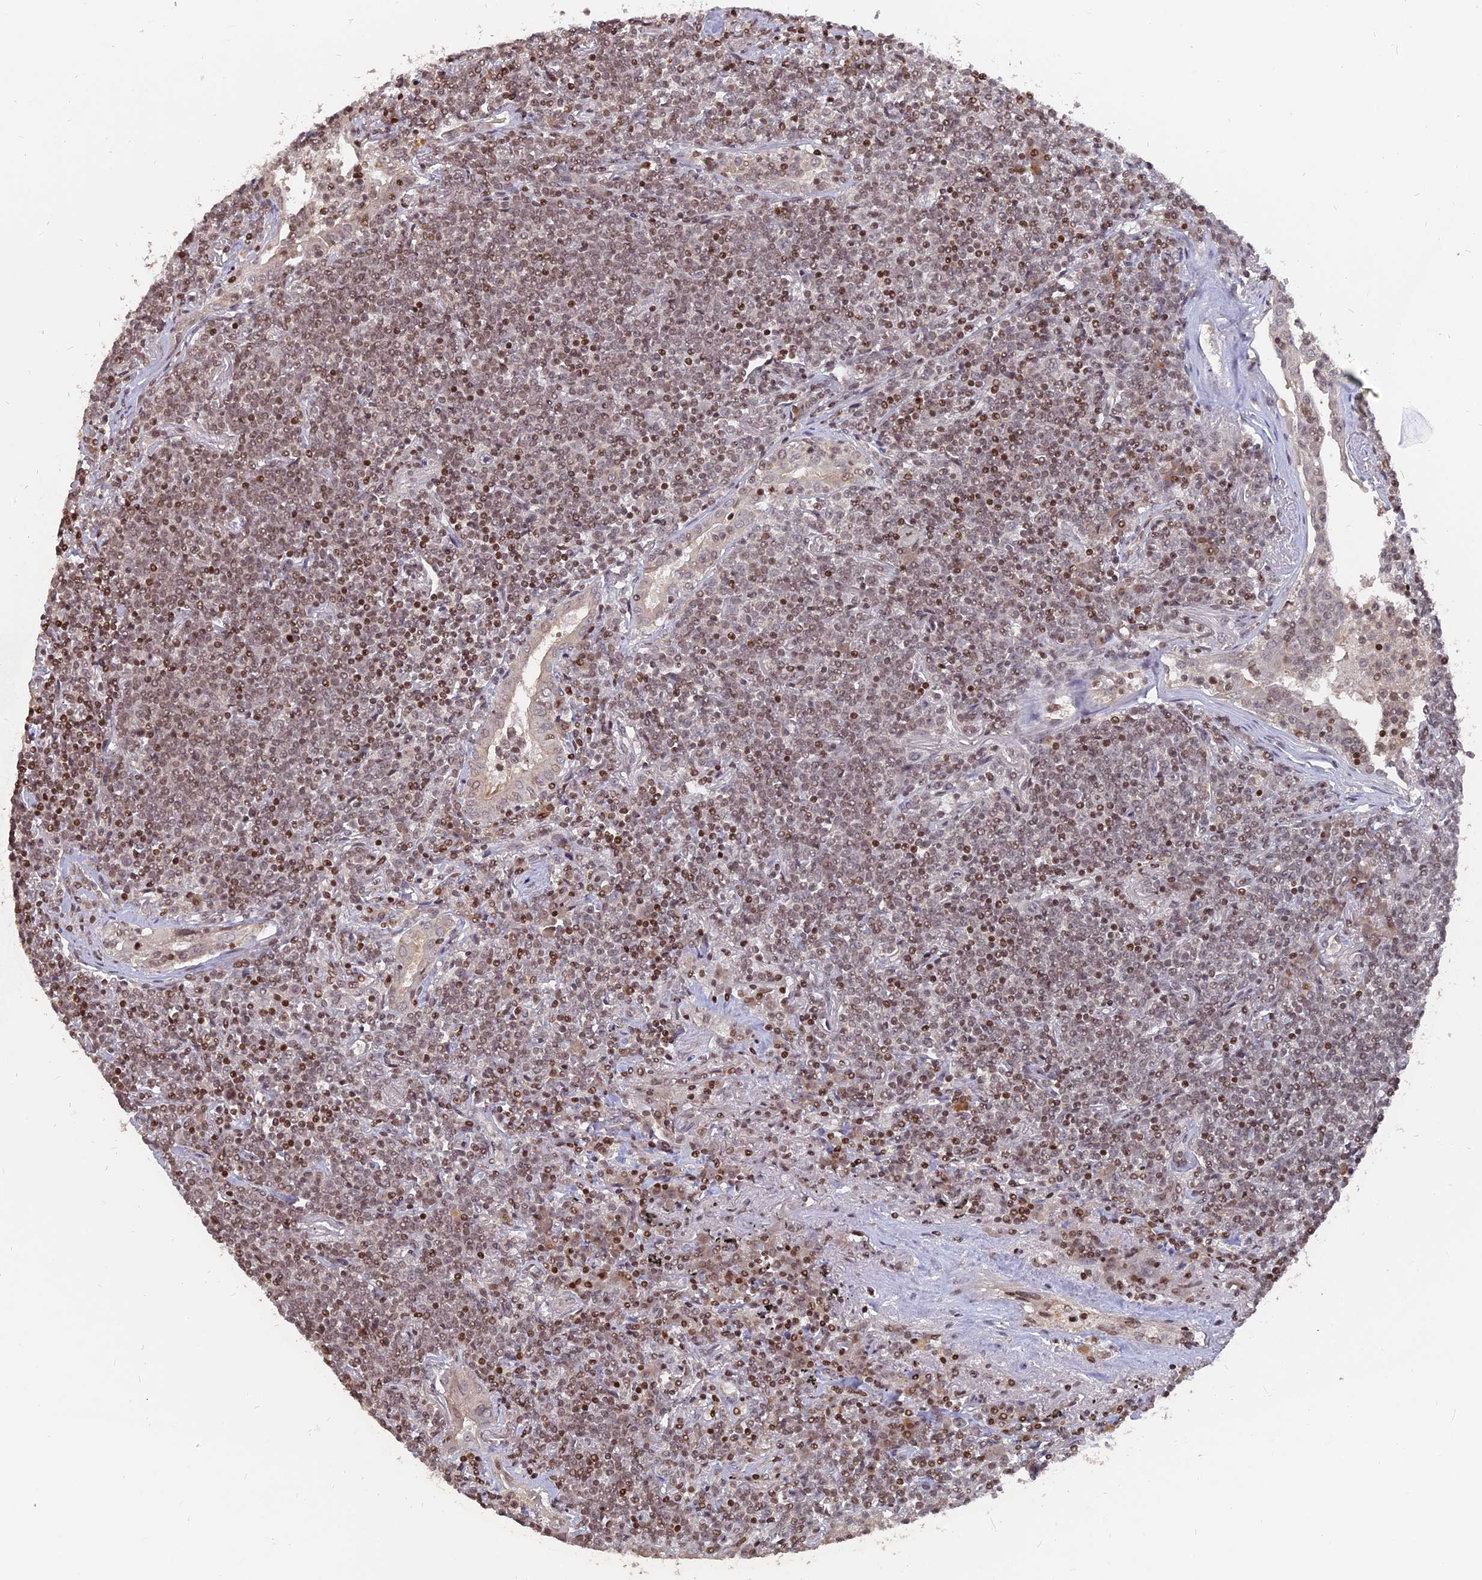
{"staining": {"intensity": "weak", "quantity": ">75%", "location": "nuclear"}, "tissue": "lymphoma", "cell_type": "Tumor cells", "image_type": "cancer", "snomed": [{"axis": "morphology", "description": "Malignant lymphoma, non-Hodgkin's type, Low grade"}, {"axis": "topography", "description": "Lung"}], "caption": "The immunohistochemical stain labels weak nuclear staining in tumor cells of malignant lymphoma, non-Hodgkin's type (low-grade) tissue. (Brightfield microscopy of DAB IHC at high magnification).", "gene": "NR1H3", "patient": {"sex": "female", "age": 71}}